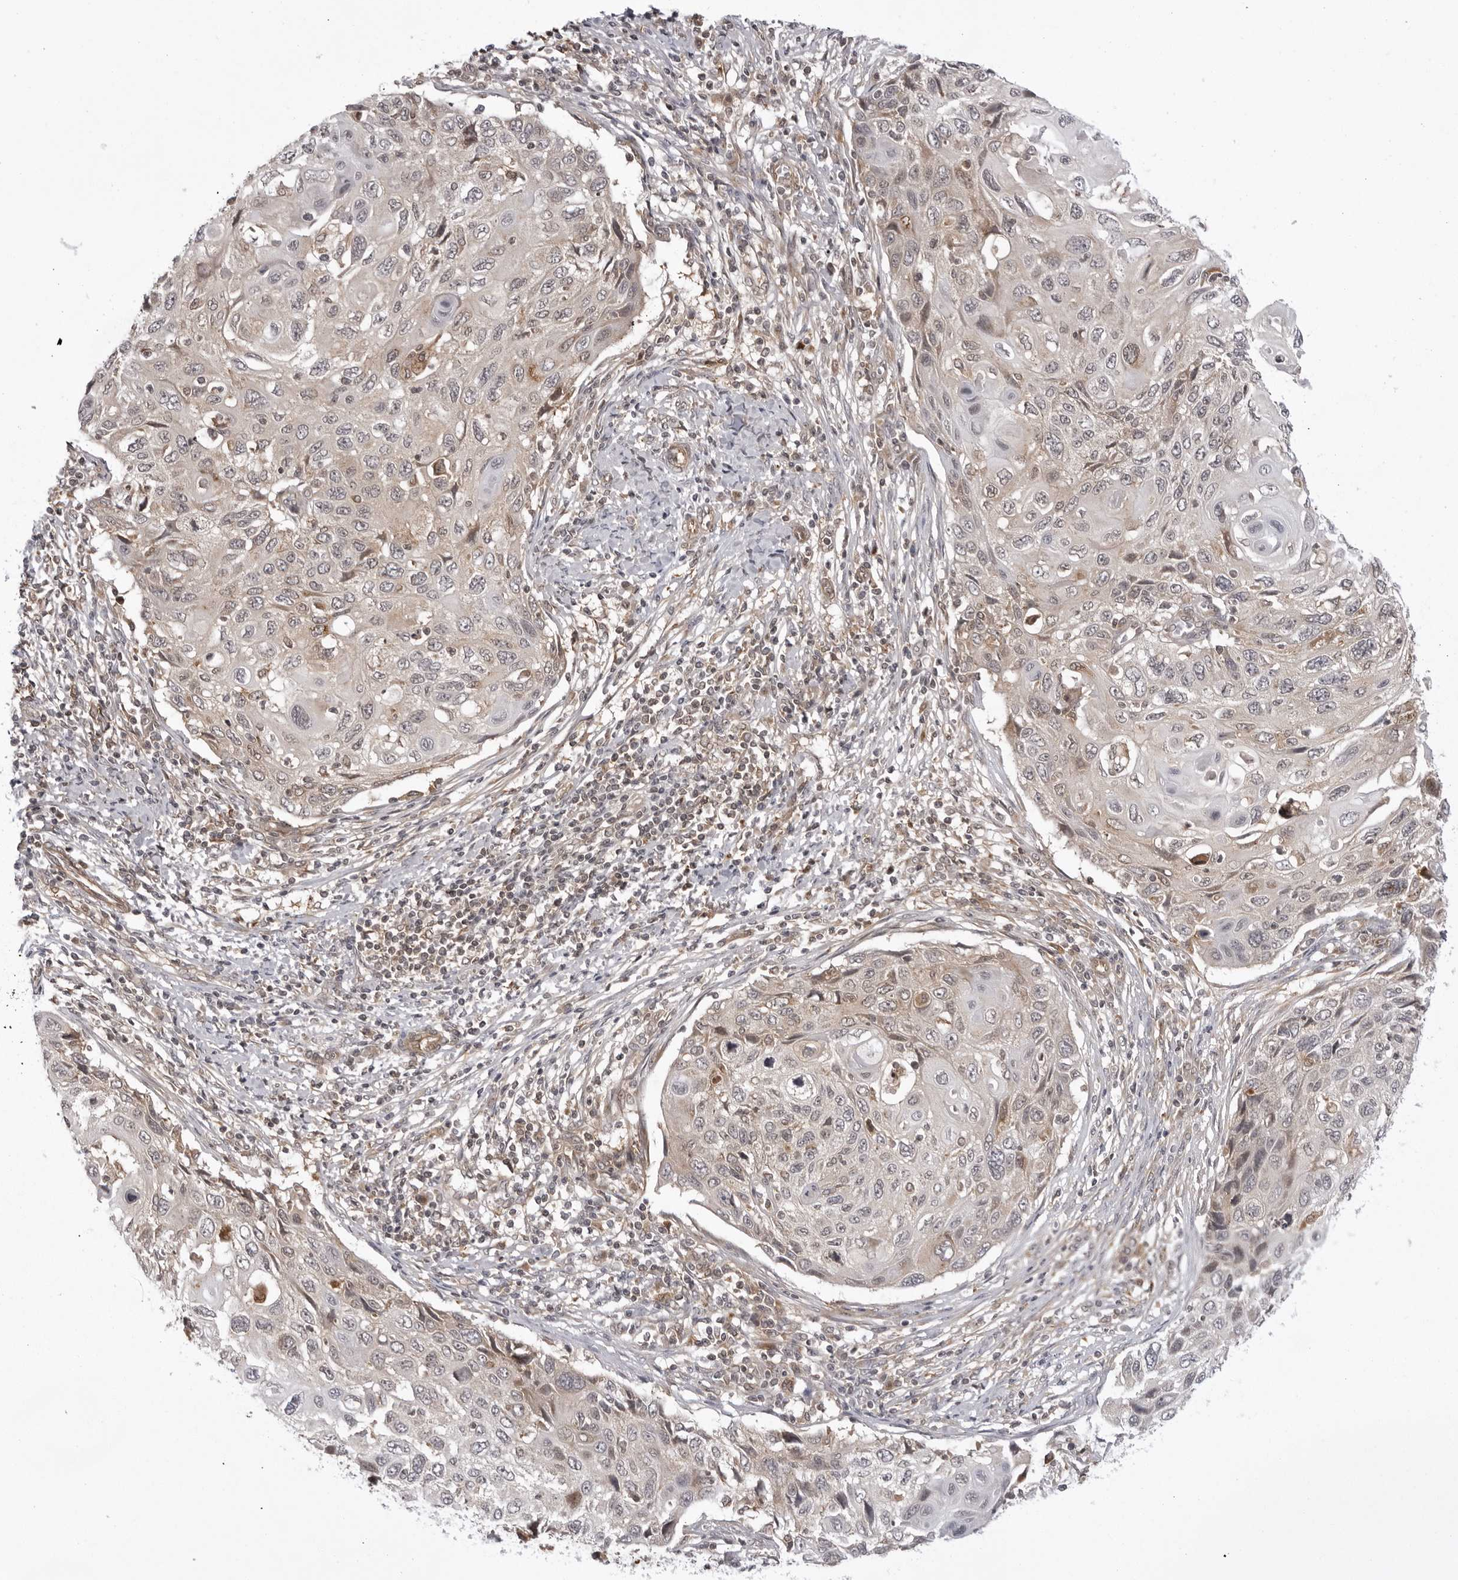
{"staining": {"intensity": "weak", "quantity": "<25%", "location": "cytoplasmic/membranous"}, "tissue": "cervical cancer", "cell_type": "Tumor cells", "image_type": "cancer", "snomed": [{"axis": "morphology", "description": "Squamous cell carcinoma, NOS"}, {"axis": "topography", "description": "Cervix"}], "caption": "A micrograph of human cervical cancer is negative for staining in tumor cells.", "gene": "USP43", "patient": {"sex": "female", "age": 70}}